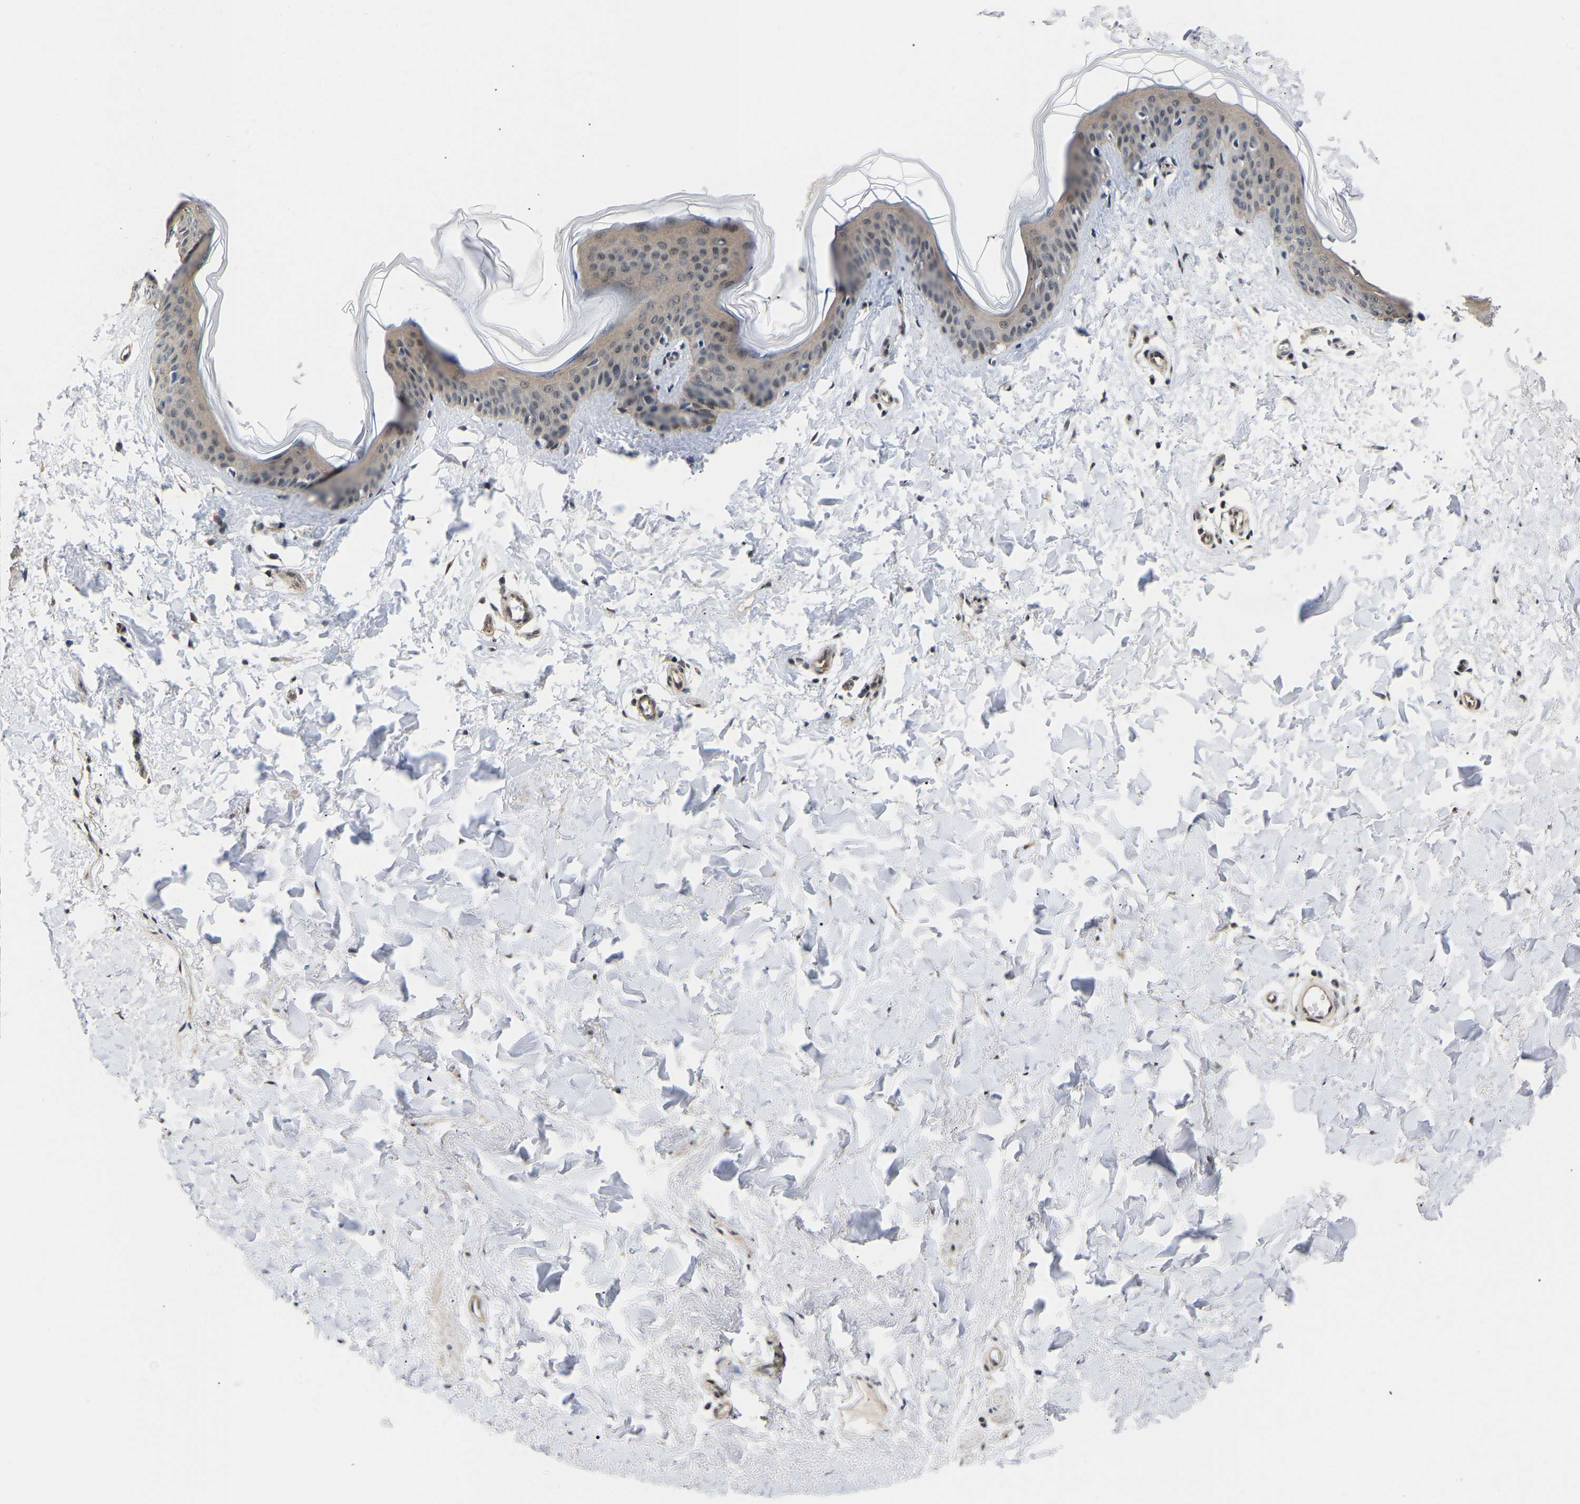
{"staining": {"intensity": "moderate", "quantity": ">75%", "location": "cytoplasmic/membranous"}, "tissue": "skin", "cell_type": "Fibroblasts", "image_type": "normal", "snomed": [{"axis": "morphology", "description": "Normal tissue, NOS"}, {"axis": "topography", "description": "Skin"}], "caption": "A histopathology image showing moderate cytoplasmic/membranous staining in approximately >75% of fibroblasts in normal skin, as visualized by brown immunohistochemical staining.", "gene": "METTL16", "patient": {"sex": "female", "age": 17}}